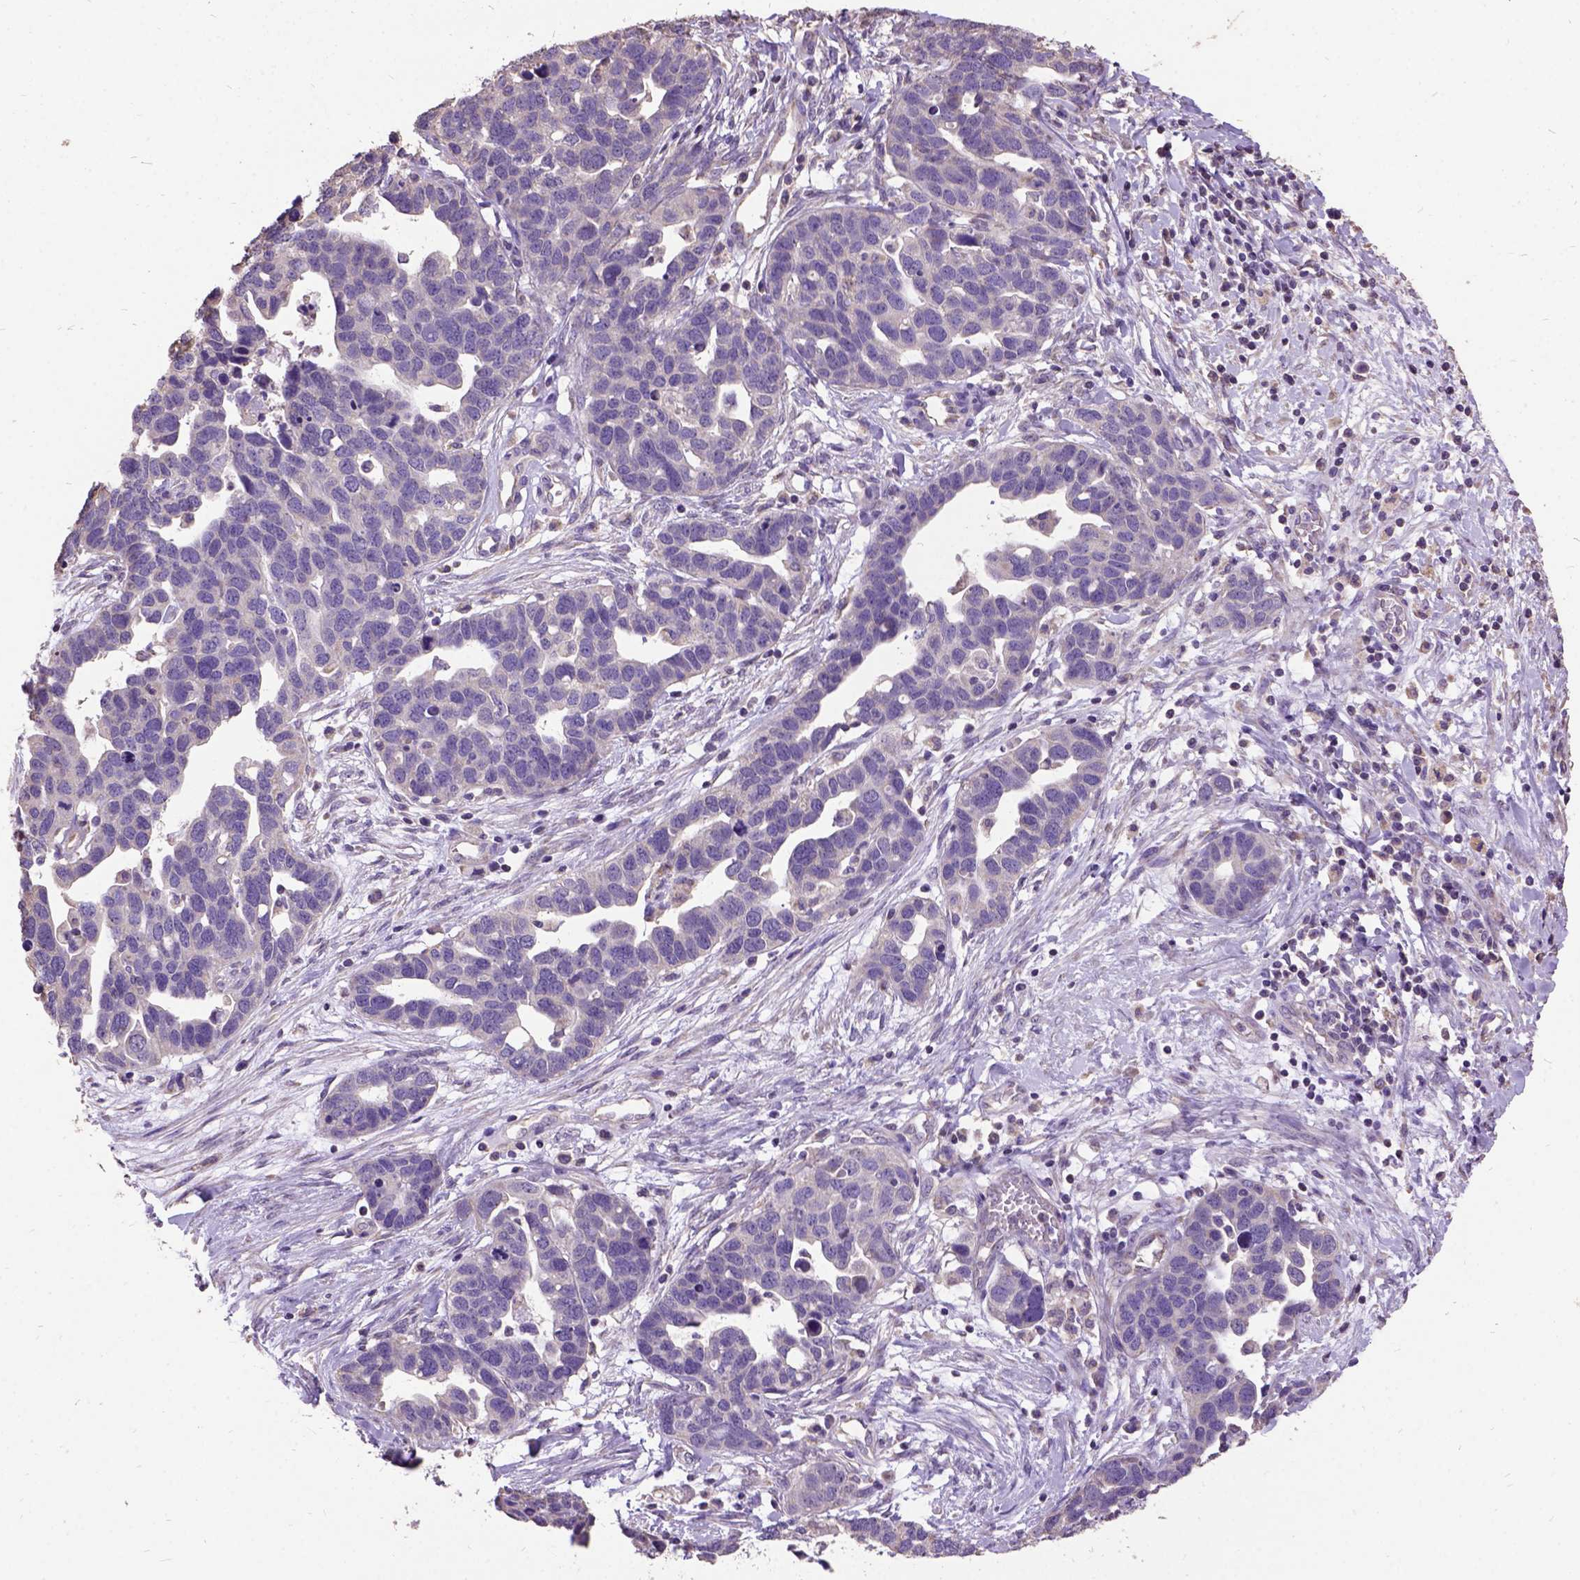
{"staining": {"intensity": "negative", "quantity": "none", "location": "none"}, "tissue": "ovarian cancer", "cell_type": "Tumor cells", "image_type": "cancer", "snomed": [{"axis": "morphology", "description": "Cystadenocarcinoma, serous, NOS"}, {"axis": "topography", "description": "Ovary"}], "caption": "High power microscopy micrograph of an immunohistochemistry (IHC) histopathology image of ovarian cancer, revealing no significant expression in tumor cells.", "gene": "DQX1", "patient": {"sex": "female", "age": 54}}